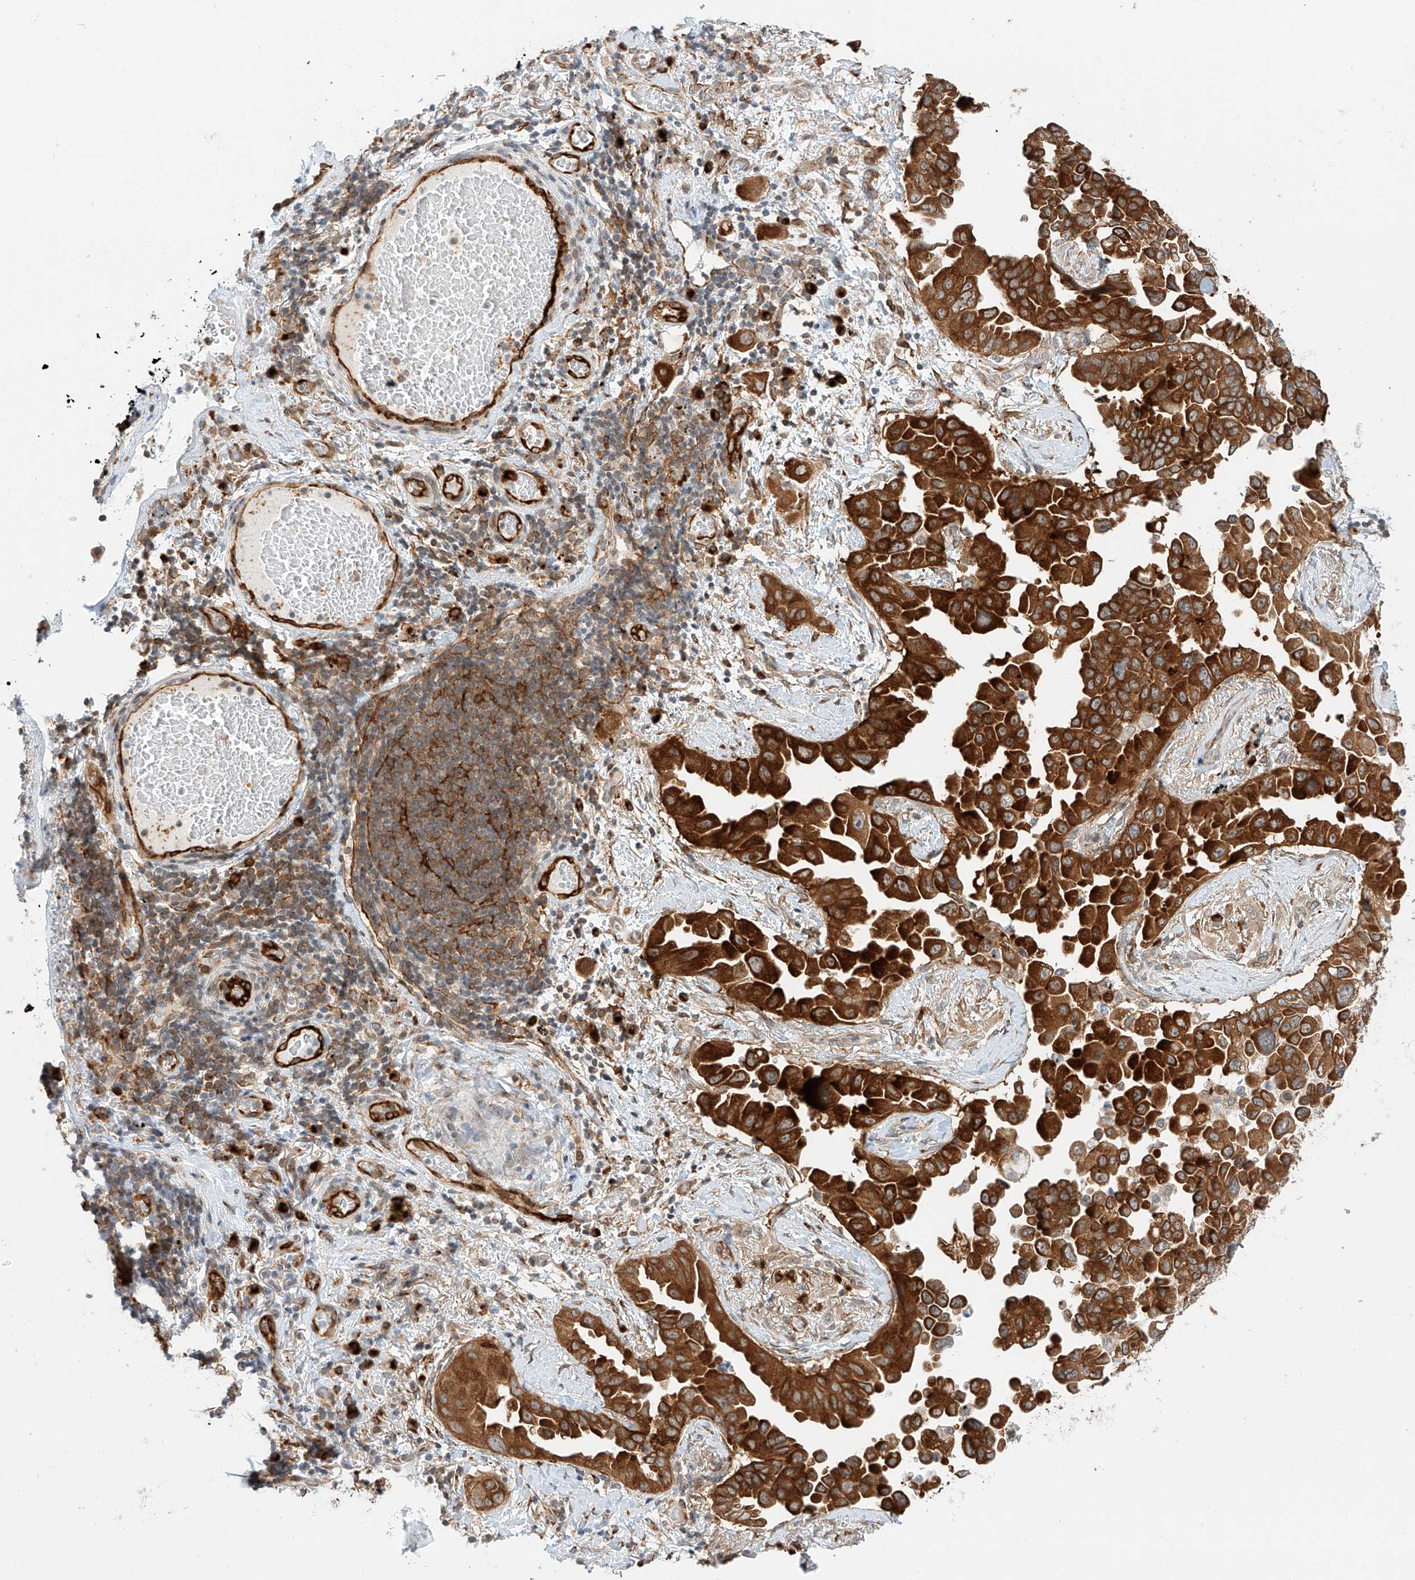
{"staining": {"intensity": "strong", "quantity": ">75%", "location": "cytoplasmic/membranous"}, "tissue": "lung cancer", "cell_type": "Tumor cells", "image_type": "cancer", "snomed": [{"axis": "morphology", "description": "Adenocarcinoma, NOS"}, {"axis": "topography", "description": "Lung"}], "caption": "Lung cancer (adenocarcinoma) stained with IHC displays strong cytoplasmic/membranous positivity in about >75% of tumor cells. (IHC, brightfield microscopy, high magnification).", "gene": "CARMIL1", "patient": {"sex": "female", "age": 67}}